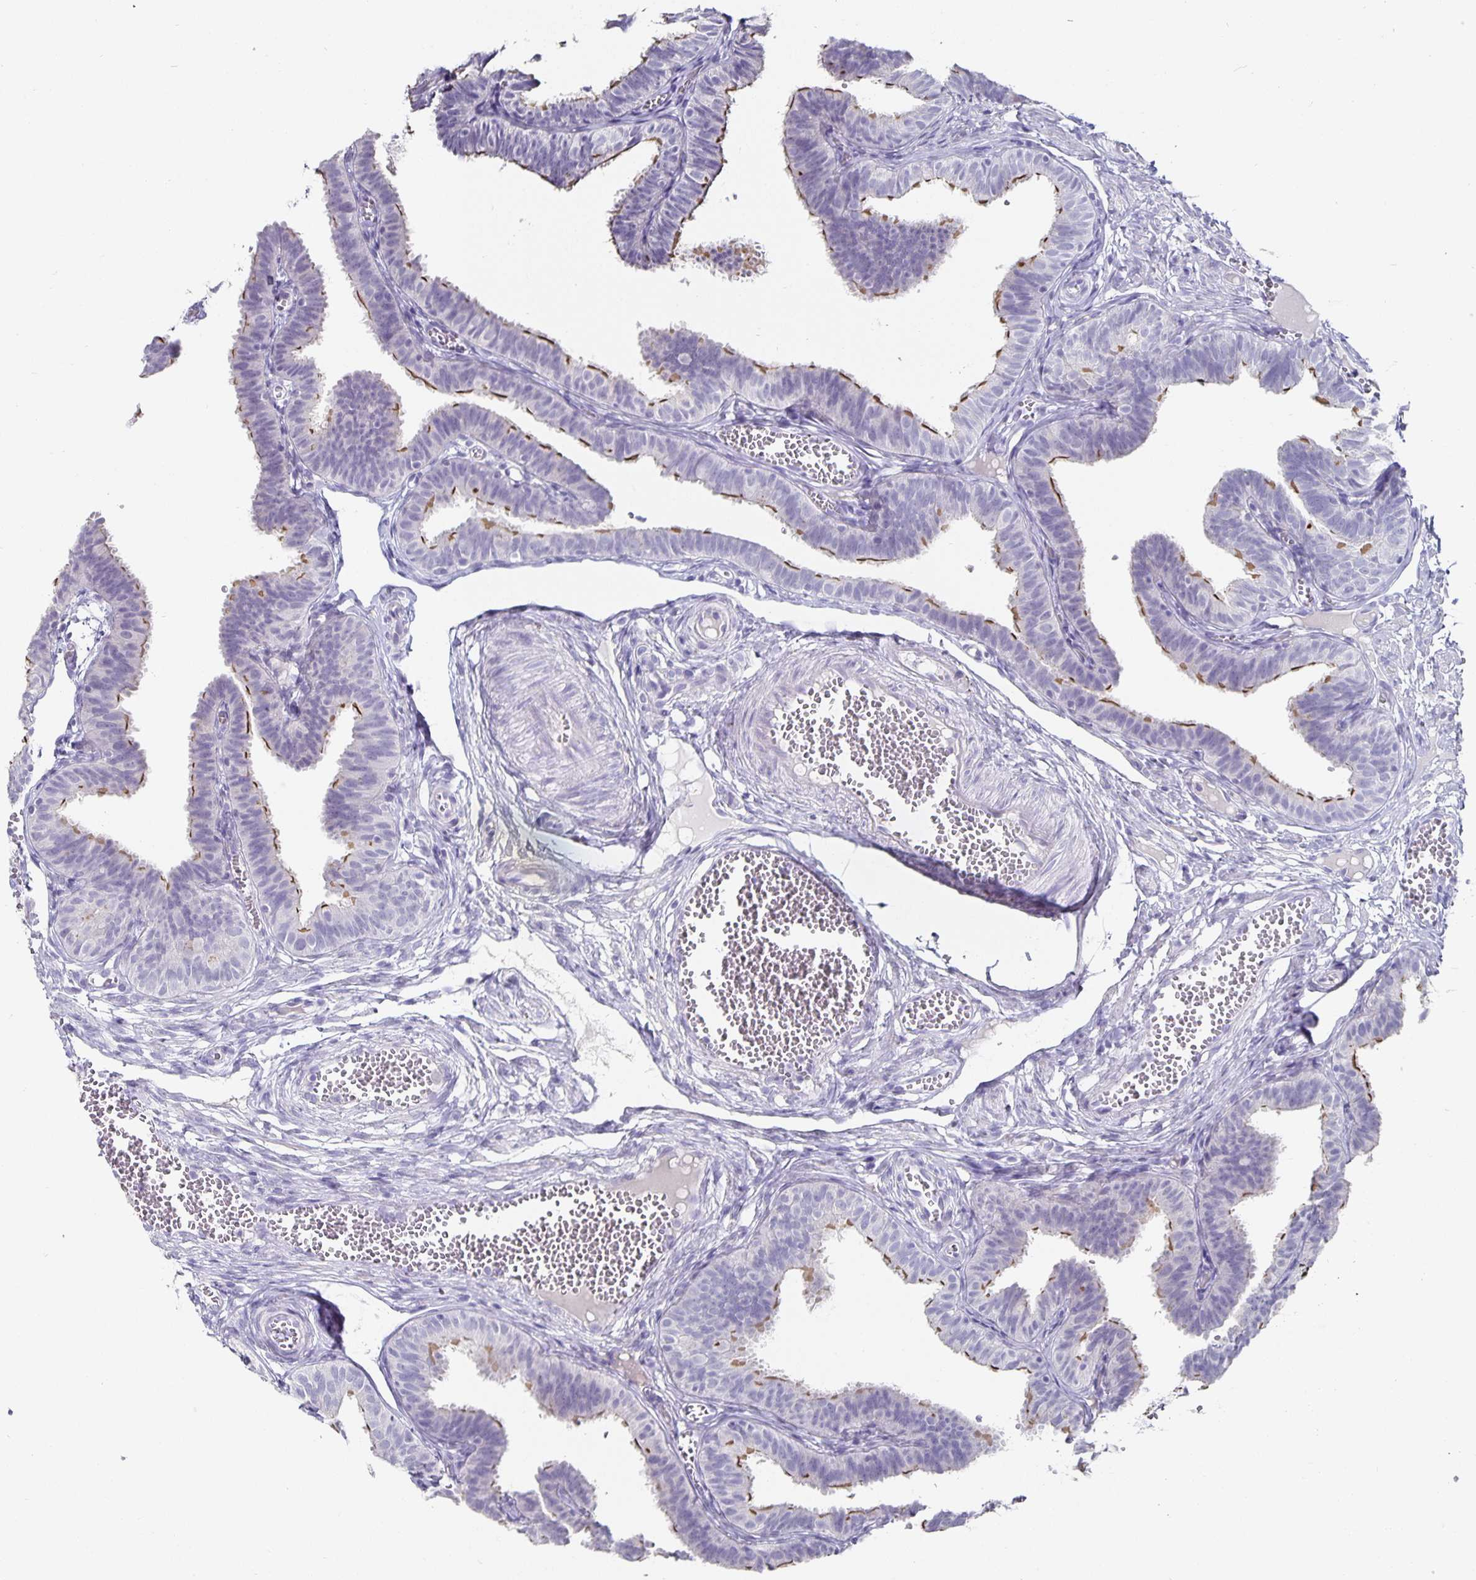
{"staining": {"intensity": "strong", "quantity": "<25%", "location": "cytoplasmic/membranous"}, "tissue": "fallopian tube", "cell_type": "Glandular cells", "image_type": "normal", "snomed": [{"axis": "morphology", "description": "Normal tissue, NOS"}, {"axis": "topography", "description": "Fallopian tube"}], "caption": "A medium amount of strong cytoplasmic/membranous staining is seen in approximately <25% of glandular cells in normal fallopian tube.", "gene": "CHGA", "patient": {"sex": "female", "age": 25}}